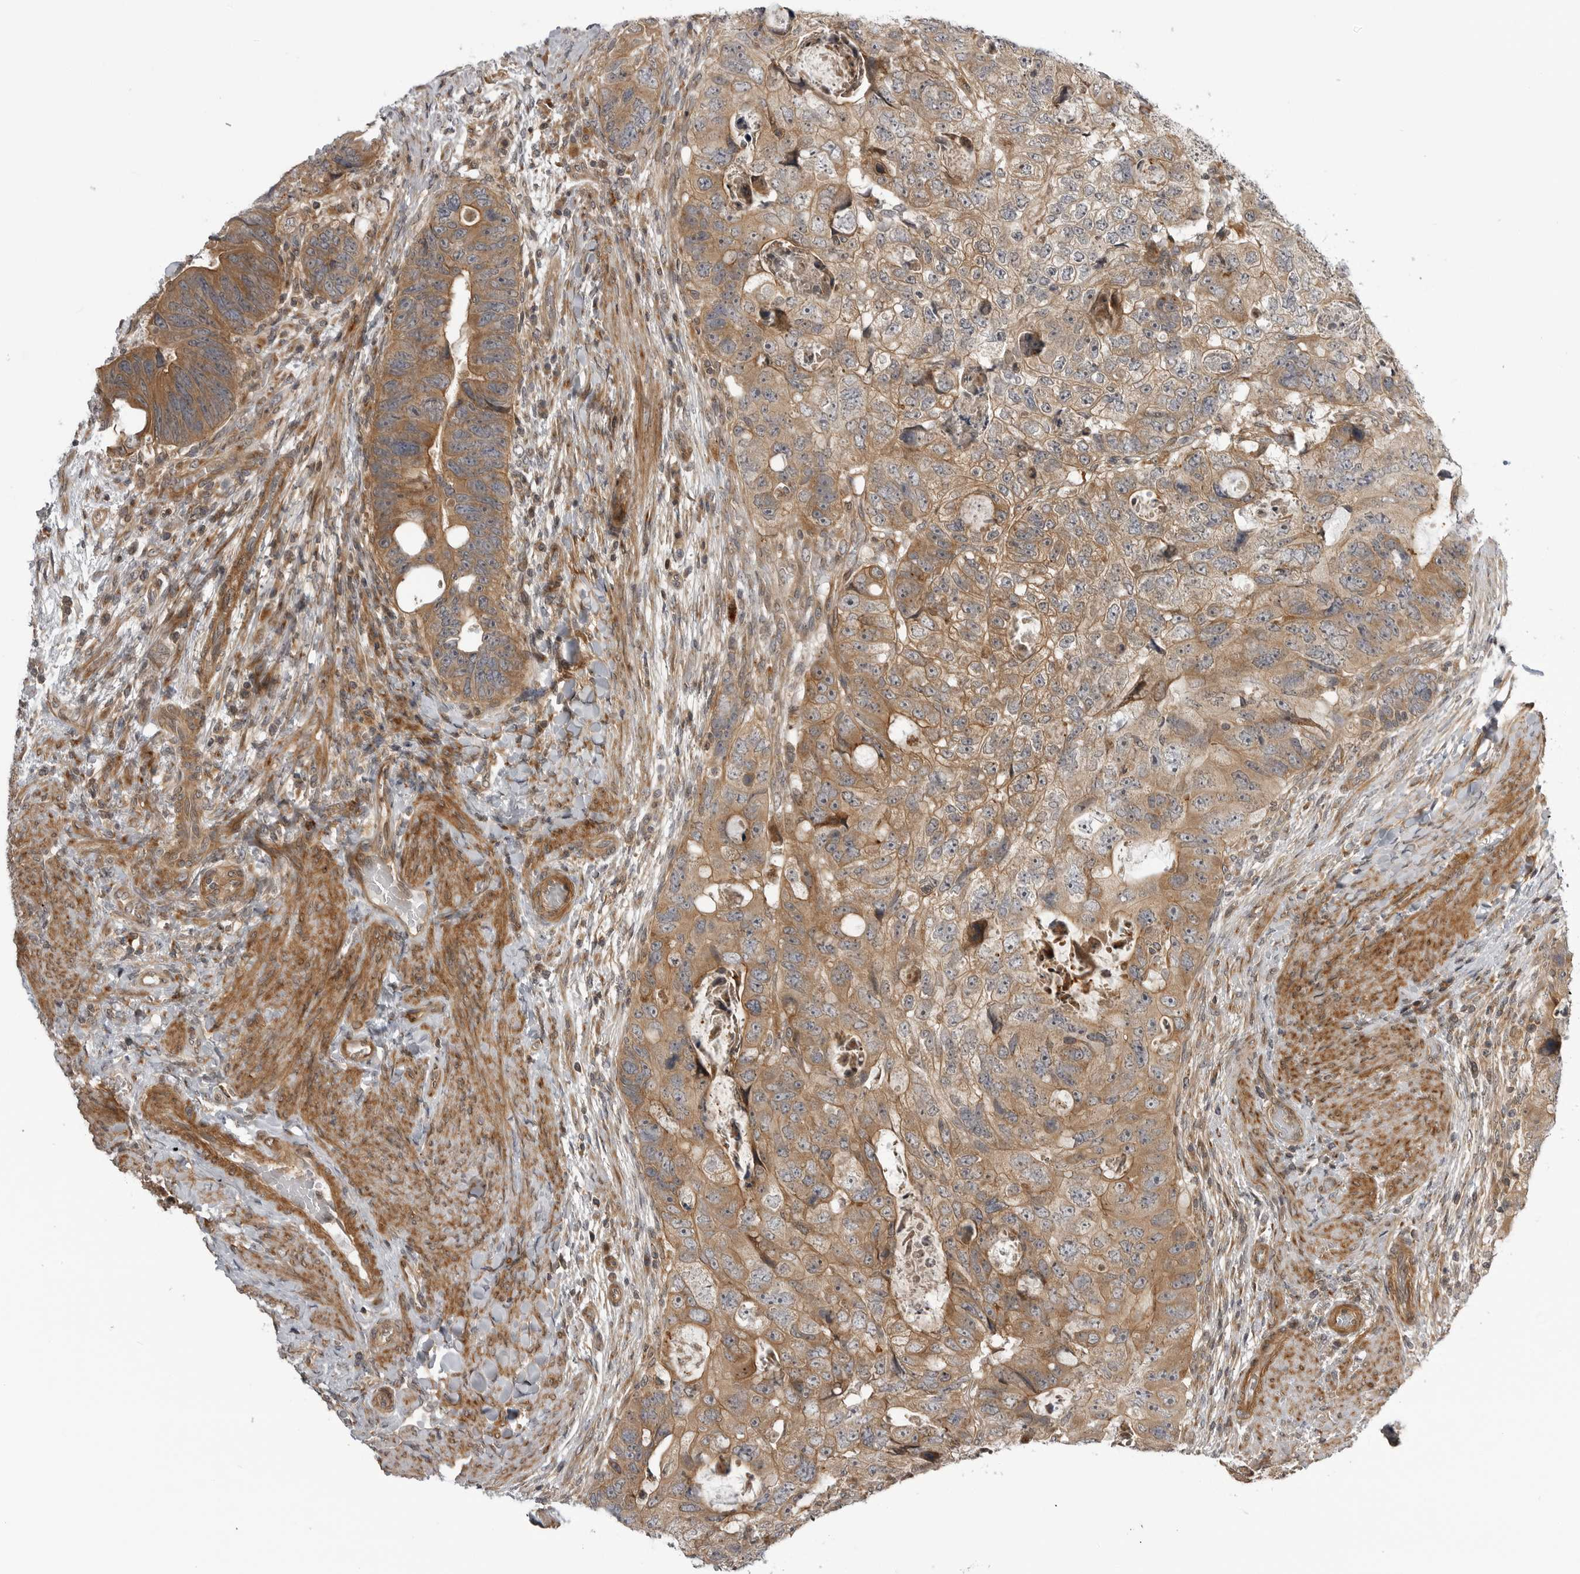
{"staining": {"intensity": "moderate", "quantity": ">75%", "location": "cytoplasmic/membranous"}, "tissue": "colorectal cancer", "cell_type": "Tumor cells", "image_type": "cancer", "snomed": [{"axis": "morphology", "description": "Adenocarcinoma, NOS"}, {"axis": "topography", "description": "Rectum"}], "caption": "Colorectal cancer stained with a brown dye displays moderate cytoplasmic/membranous positive expression in approximately >75% of tumor cells.", "gene": "LRRC45", "patient": {"sex": "male", "age": 59}}